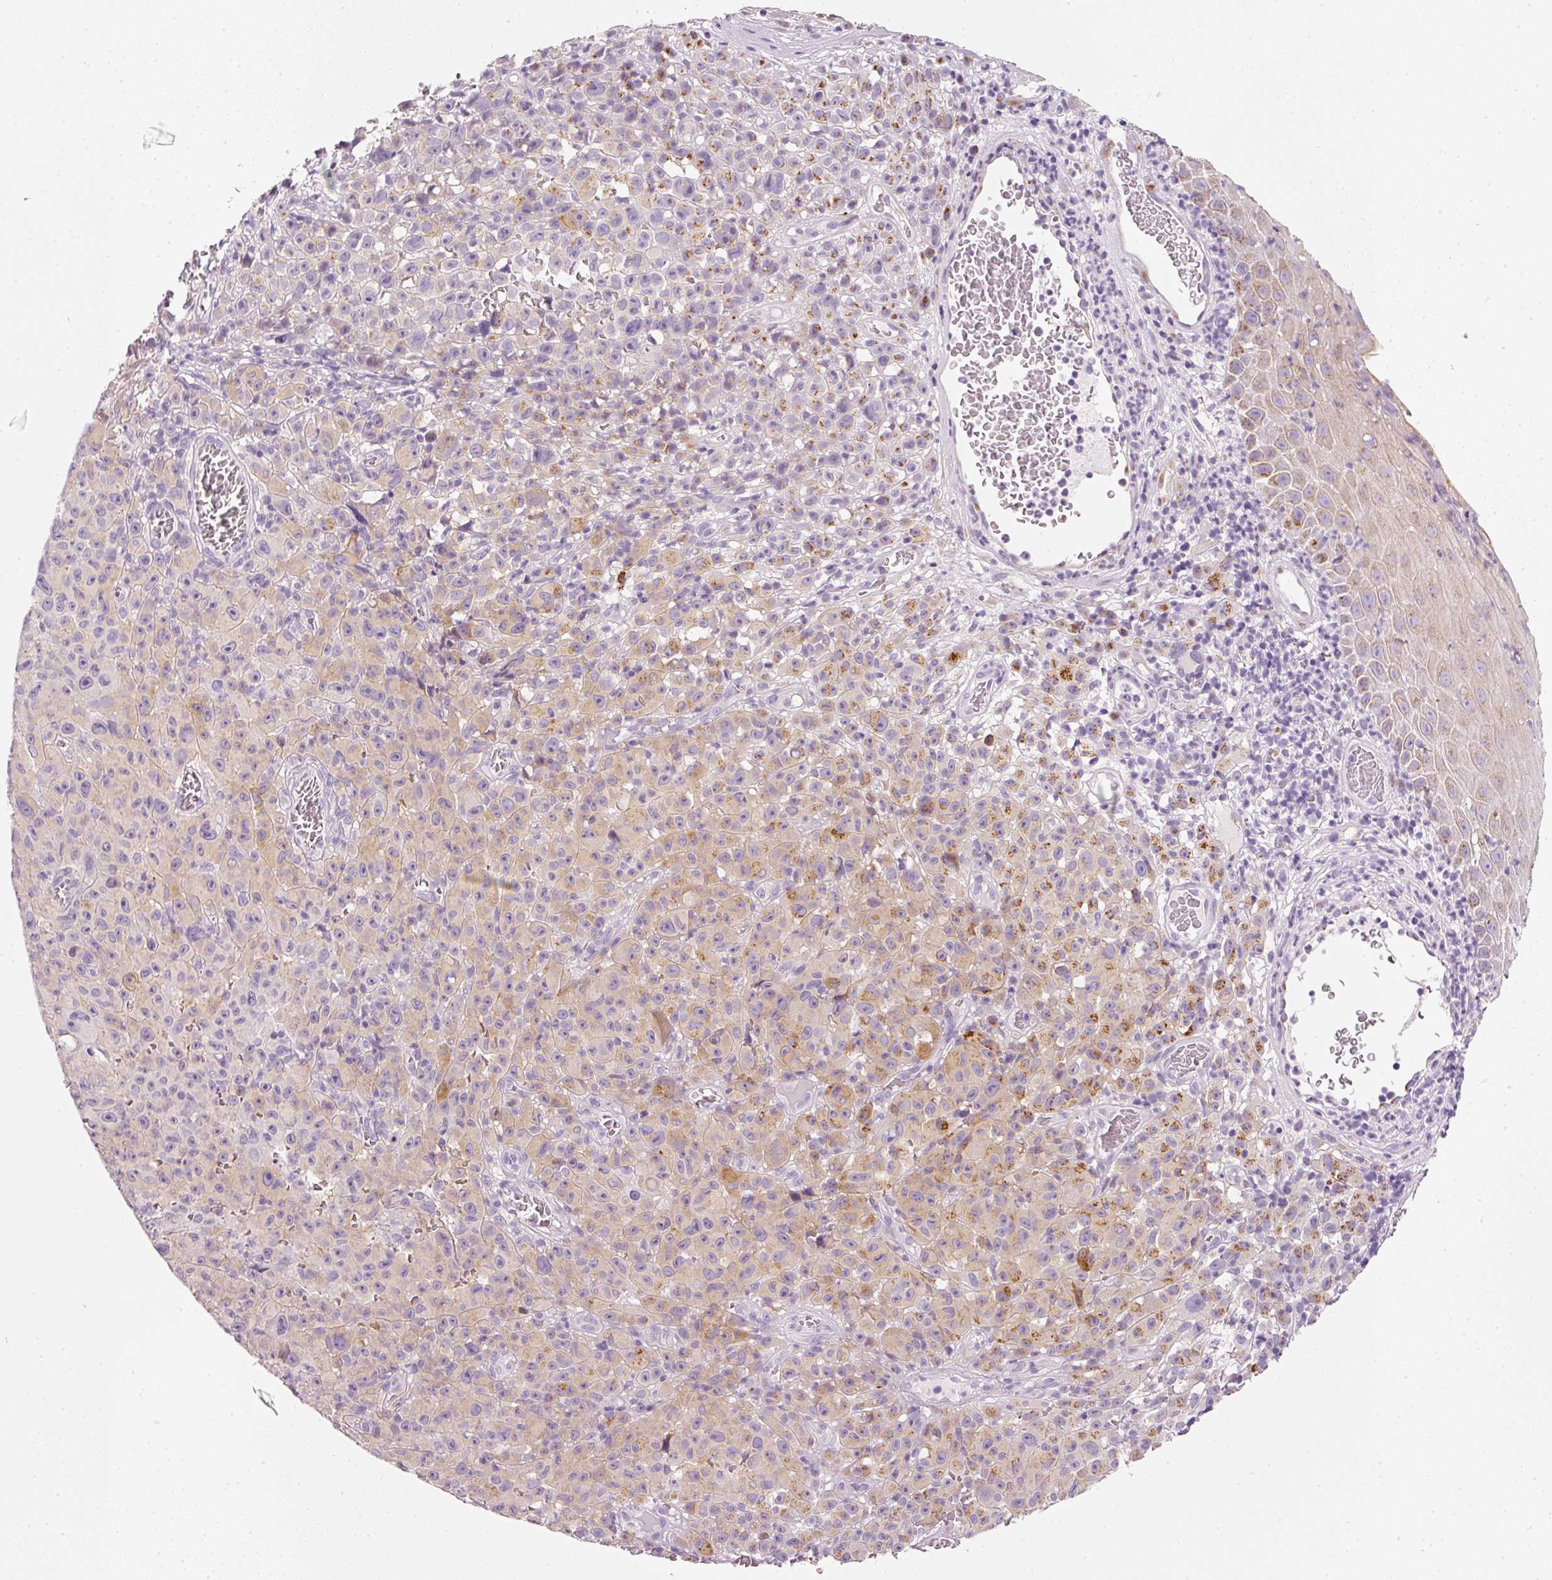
{"staining": {"intensity": "moderate", "quantity": "<25%", "location": "cytoplasmic/membranous"}, "tissue": "melanoma", "cell_type": "Tumor cells", "image_type": "cancer", "snomed": [{"axis": "morphology", "description": "Malignant melanoma, NOS"}, {"axis": "topography", "description": "Skin"}], "caption": "This histopathology image displays IHC staining of melanoma, with low moderate cytoplasmic/membranous expression in approximately <25% of tumor cells.", "gene": "PDXDC1", "patient": {"sex": "female", "age": 82}}